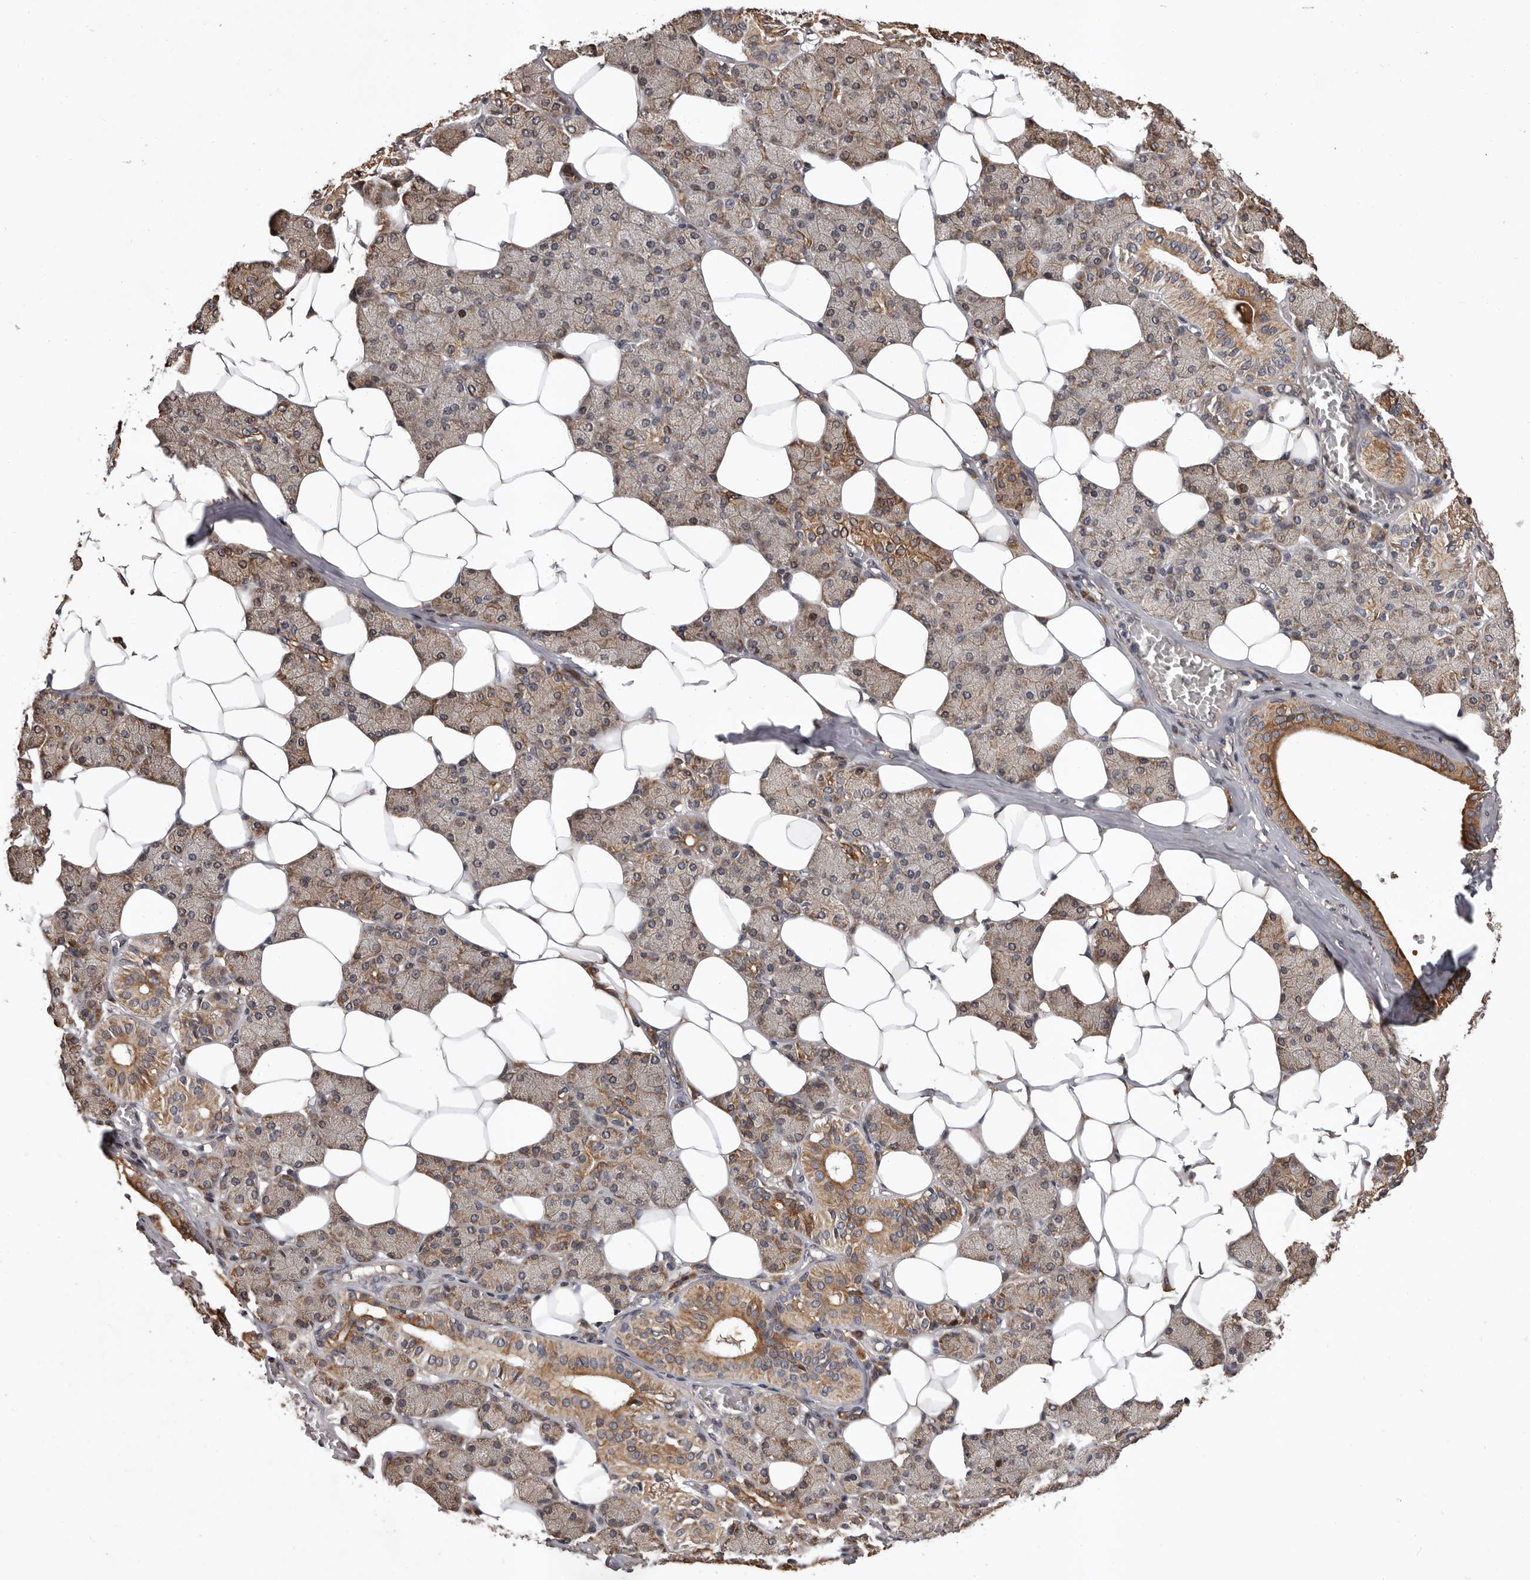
{"staining": {"intensity": "moderate", "quantity": ">75%", "location": "cytoplasmic/membranous"}, "tissue": "salivary gland", "cell_type": "Glandular cells", "image_type": "normal", "snomed": [{"axis": "morphology", "description": "Normal tissue, NOS"}, {"axis": "topography", "description": "Salivary gland"}], "caption": "An image of salivary gland stained for a protein exhibits moderate cytoplasmic/membranous brown staining in glandular cells.", "gene": "GADD45B", "patient": {"sex": "female", "age": 33}}